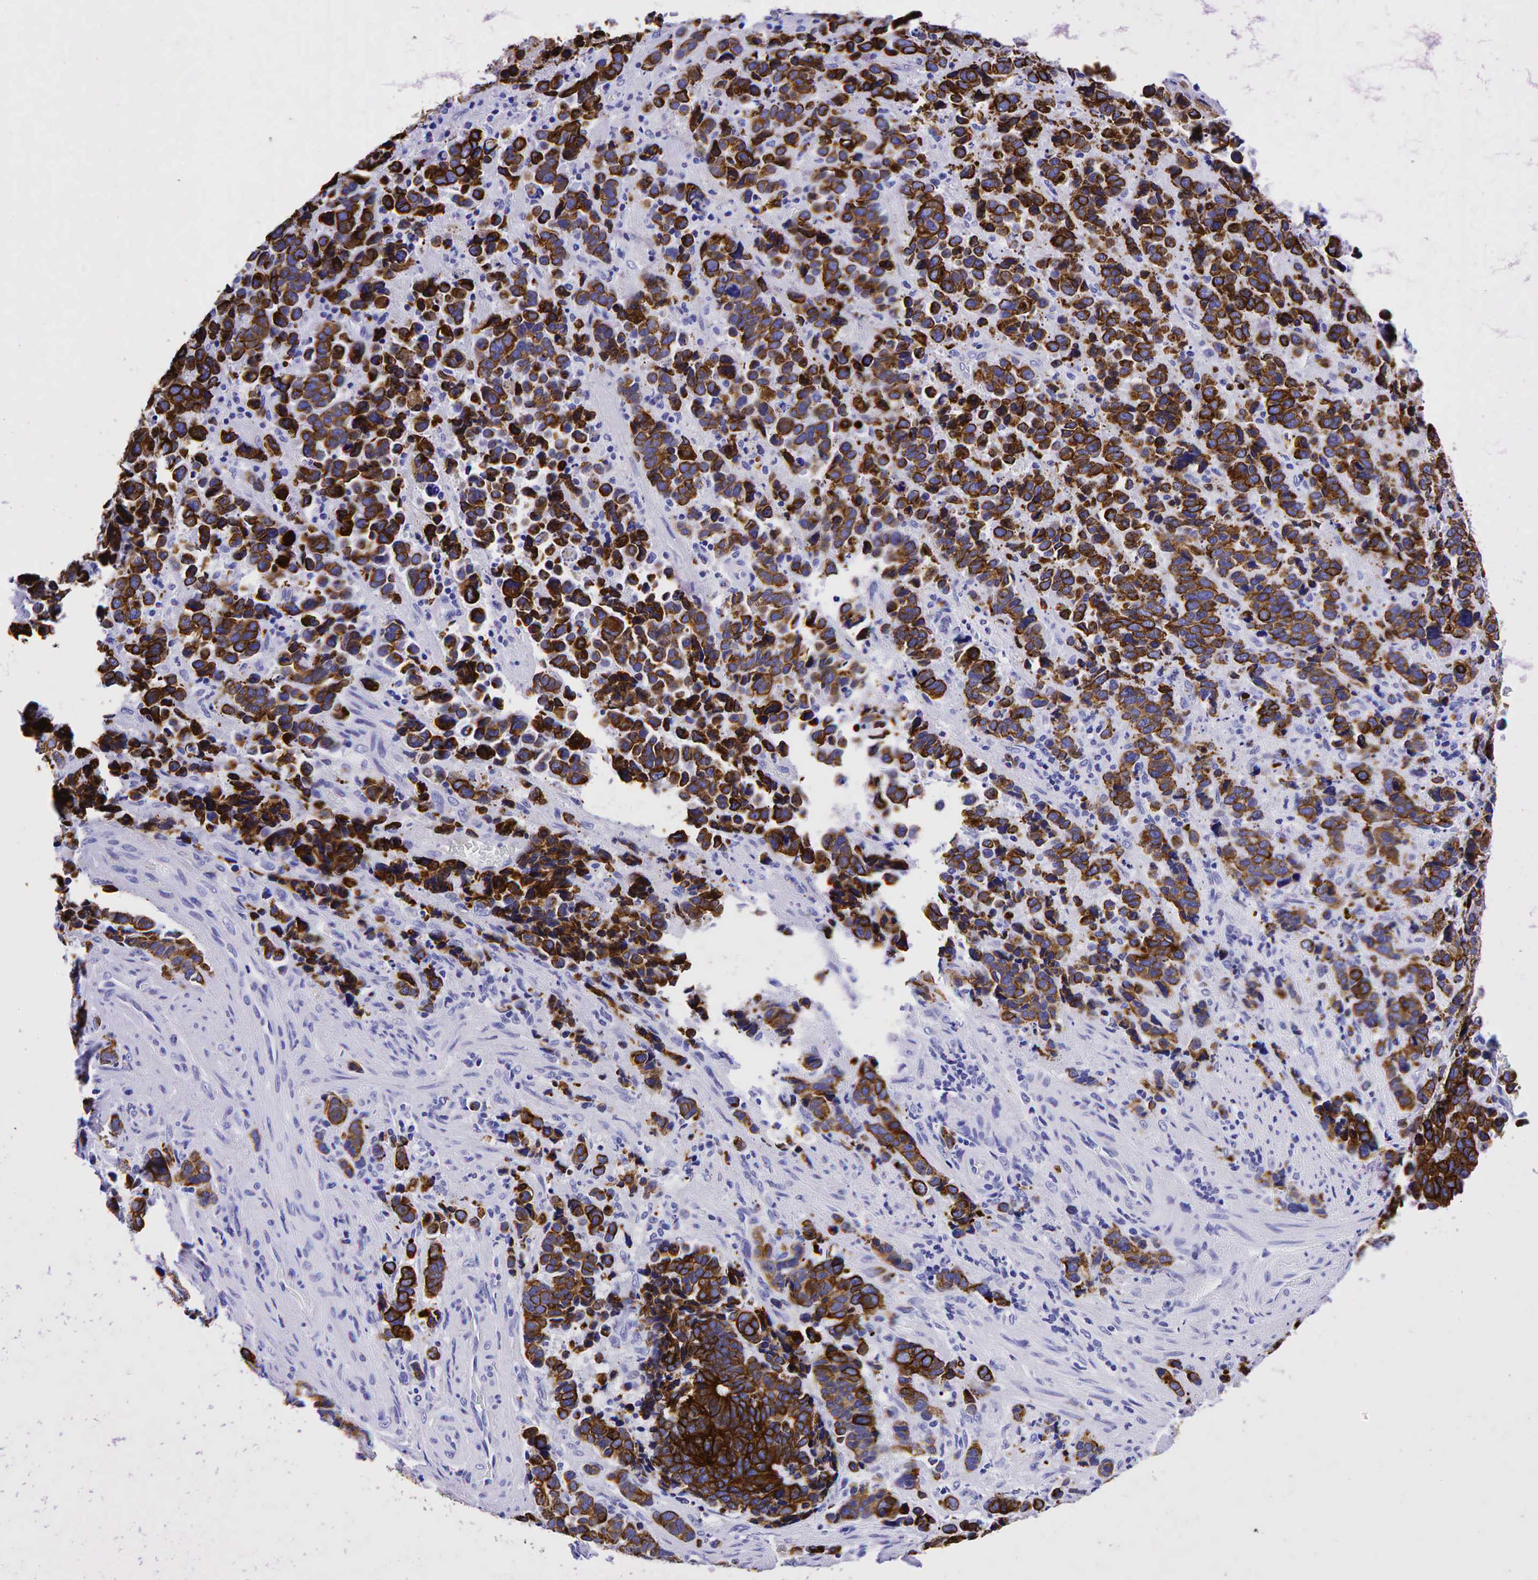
{"staining": {"intensity": "strong", "quantity": ">75%", "location": "cytoplasmic/membranous"}, "tissue": "stomach cancer", "cell_type": "Tumor cells", "image_type": "cancer", "snomed": [{"axis": "morphology", "description": "Adenocarcinoma, NOS"}, {"axis": "topography", "description": "Stomach, upper"}], "caption": "Protein expression analysis of human stomach cancer (adenocarcinoma) reveals strong cytoplasmic/membranous staining in approximately >75% of tumor cells. The staining was performed using DAB to visualize the protein expression in brown, while the nuclei were stained in blue with hematoxylin (Magnification: 20x).", "gene": "KRT19", "patient": {"sex": "male", "age": 71}}